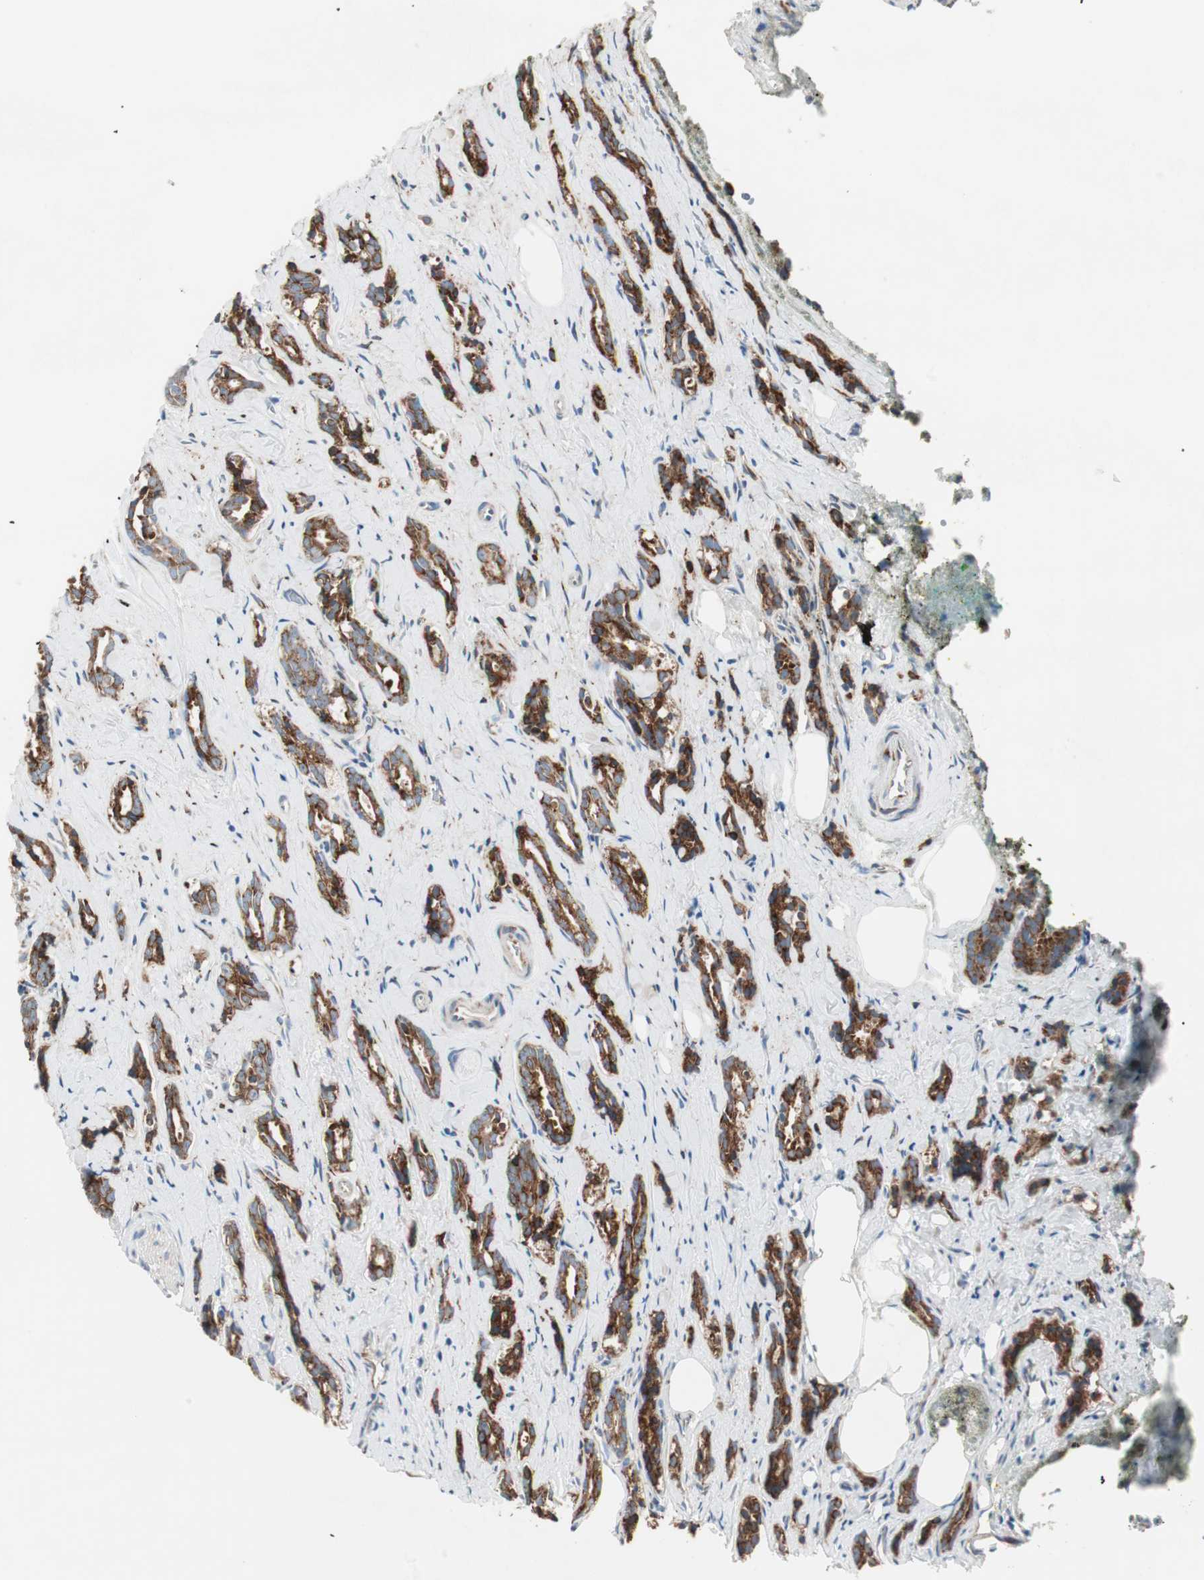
{"staining": {"intensity": "strong", "quantity": ">75%", "location": "cytoplasmic/membranous"}, "tissue": "prostate cancer", "cell_type": "Tumor cells", "image_type": "cancer", "snomed": [{"axis": "morphology", "description": "Adenocarcinoma, High grade"}, {"axis": "topography", "description": "Prostate"}], "caption": "Immunohistochemical staining of human high-grade adenocarcinoma (prostate) shows high levels of strong cytoplasmic/membranous protein positivity in about >75% of tumor cells.", "gene": "P4HTM", "patient": {"sex": "male", "age": 67}}